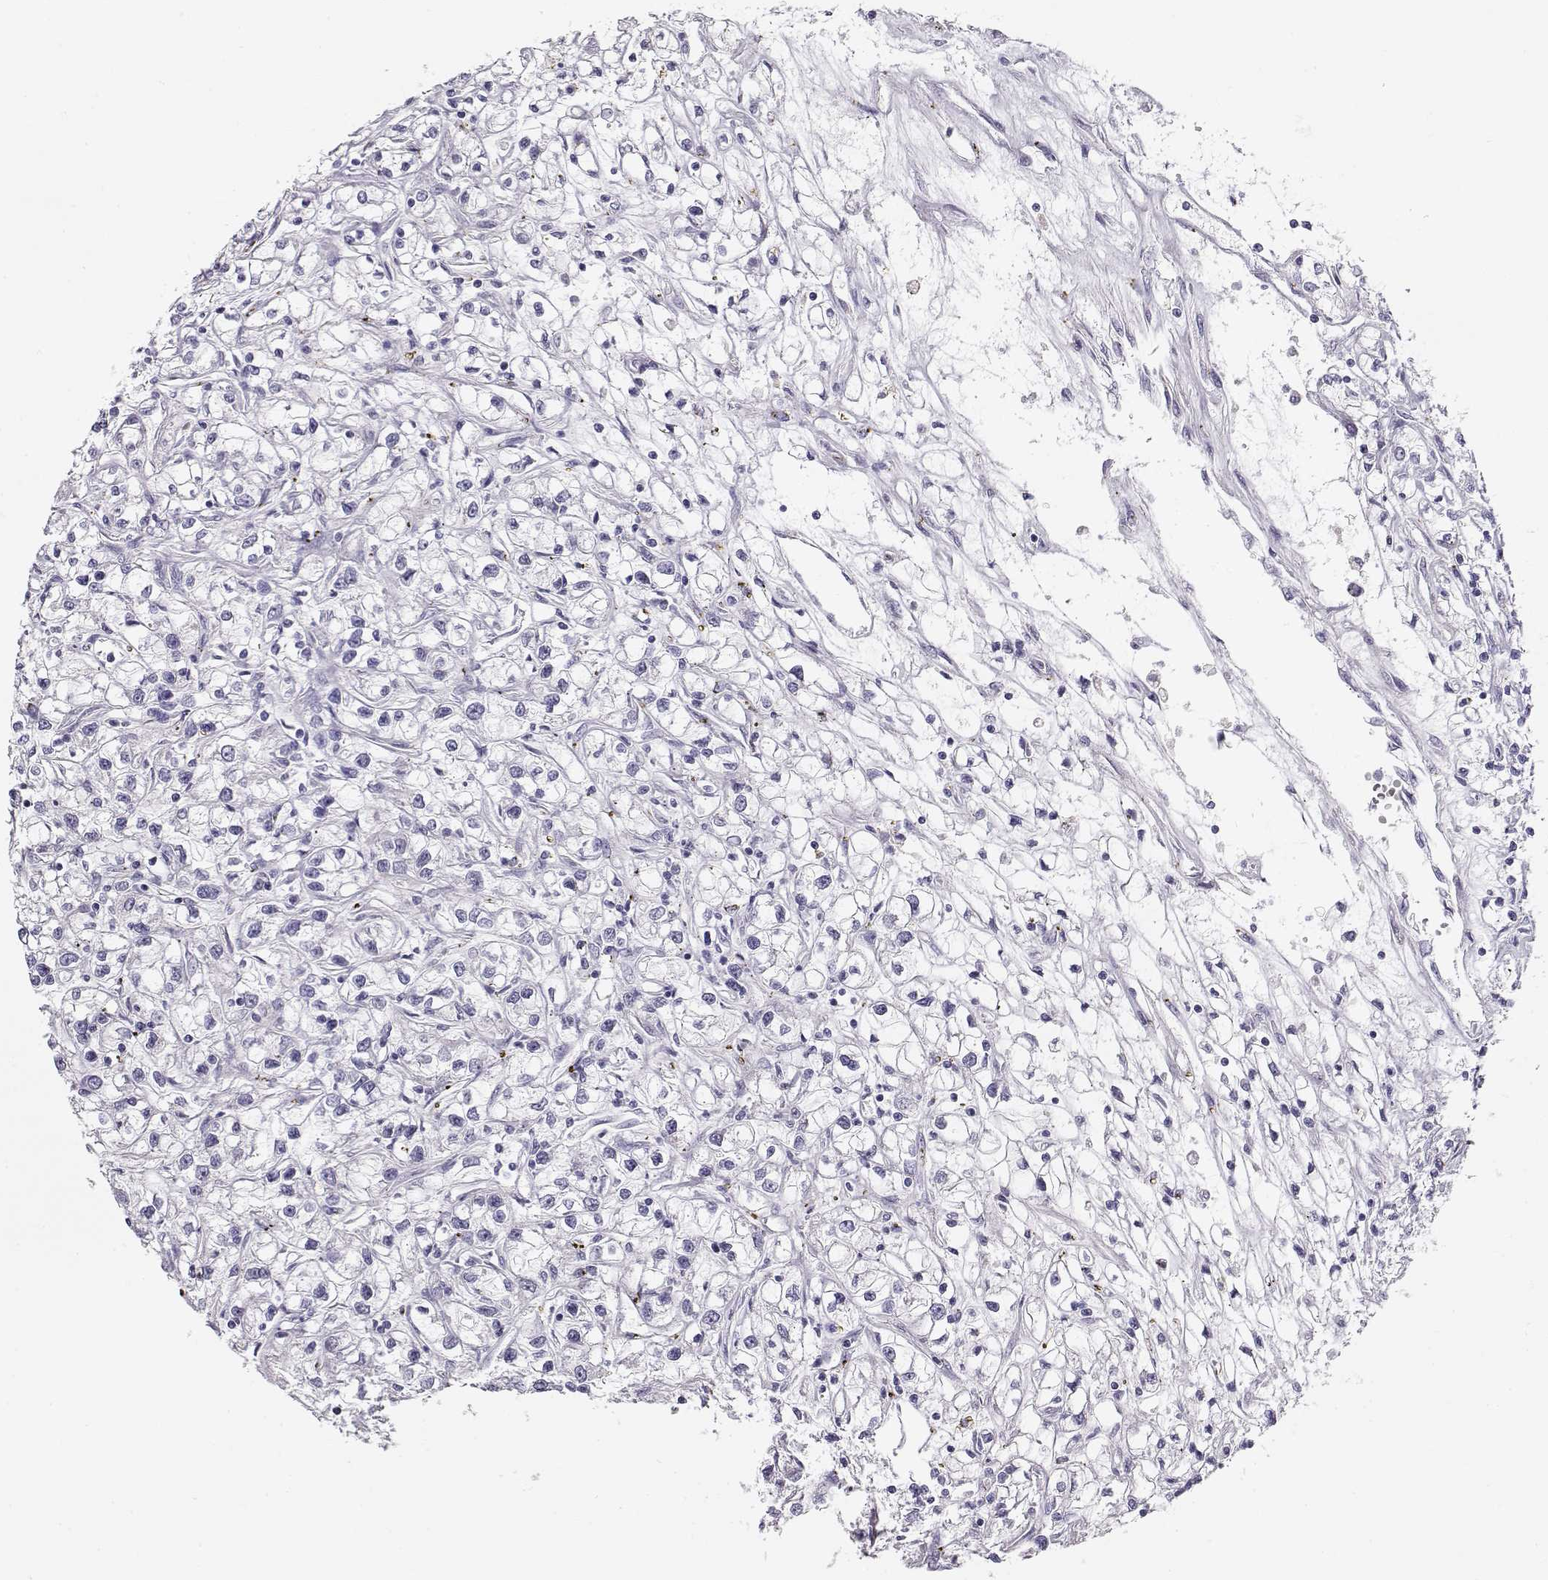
{"staining": {"intensity": "negative", "quantity": "none", "location": "none"}, "tissue": "renal cancer", "cell_type": "Tumor cells", "image_type": "cancer", "snomed": [{"axis": "morphology", "description": "Adenocarcinoma, NOS"}, {"axis": "topography", "description": "Kidney"}], "caption": "Histopathology image shows no significant protein expression in tumor cells of renal cancer.", "gene": "GLIPR1L2", "patient": {"sex": "female", "age": 59}}